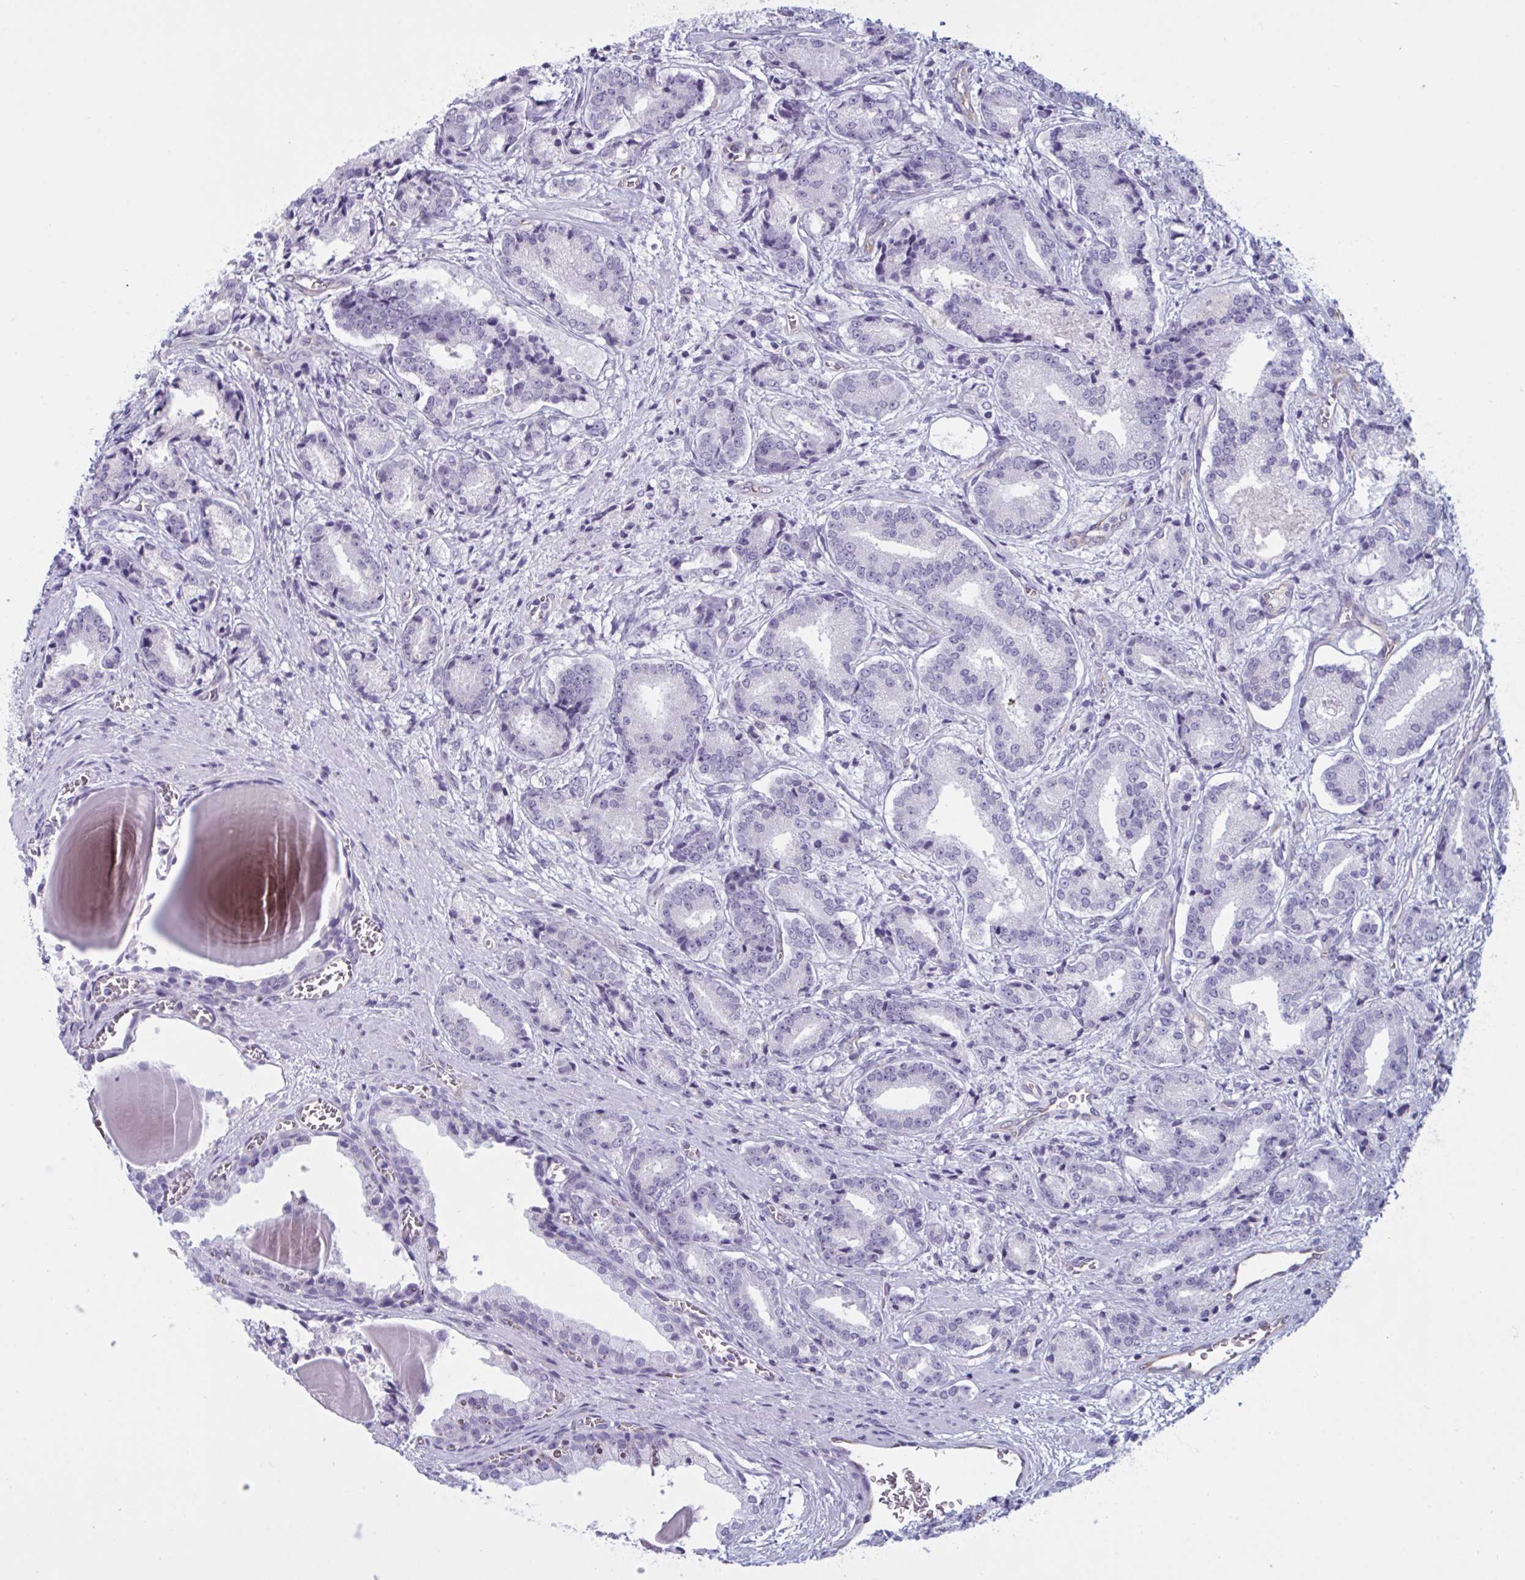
{"staining": {"intensity": "negative", "quantity": "none", "location": "none"}, "tissue": "prostate cancer", "cell_type": "Tumor cells", "image_type": "cancer", "snomed": [{"axis": "morphology", "description": "Adenocarcinoma, High grade"}, {"axis": "topography", "description": "Prostate and seminal vesicle, NOS"}], "caption": "The photomicrograph demonstrates no staining of tumor cells in prostate cancer (adenocarcinoma (high-grade)).", "gene": "OR1L3", "patient": {"sex": "male", "age": 61}}